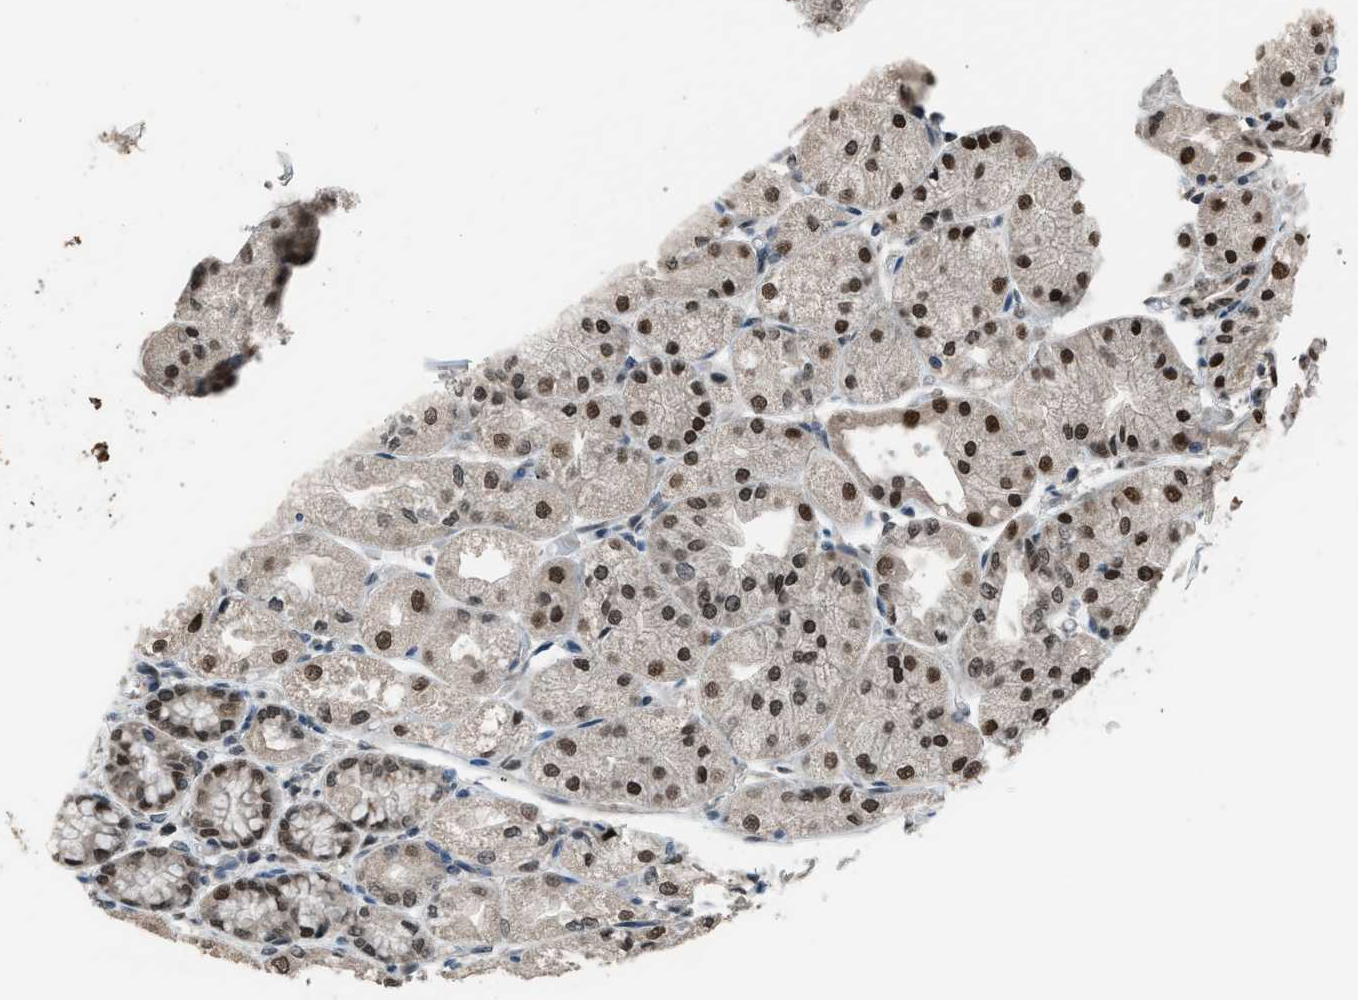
{"staining": {"intensity": "strong", "quantity": "25%-75%", "location": "cytoplasmic/membranous,nuclear"}, "tissue": "stomach", "cell_type": "Glandular cells", "image_type": "normal", "snomed": [{"axis": "morphology", "description": "Normal tissue, NOS"}, {"axis": "topography", "description": "Stomach, upper"}], "caption": "Immunohistochemistry (IHC) staining of benign stomach, which displays high levels of strong cytoplasmic/membranous,nuclear expression in approximately 25%-75% of glandular cells indicating strong cytoplasmic/membranous,nuclear protein expression. The staining was performed using DAB (brown) for protein detection and nuclei were counterstained in hematoxylin (blue).", "gene": "KPNA6", "patient": {"sex": "male", "age": 72}}